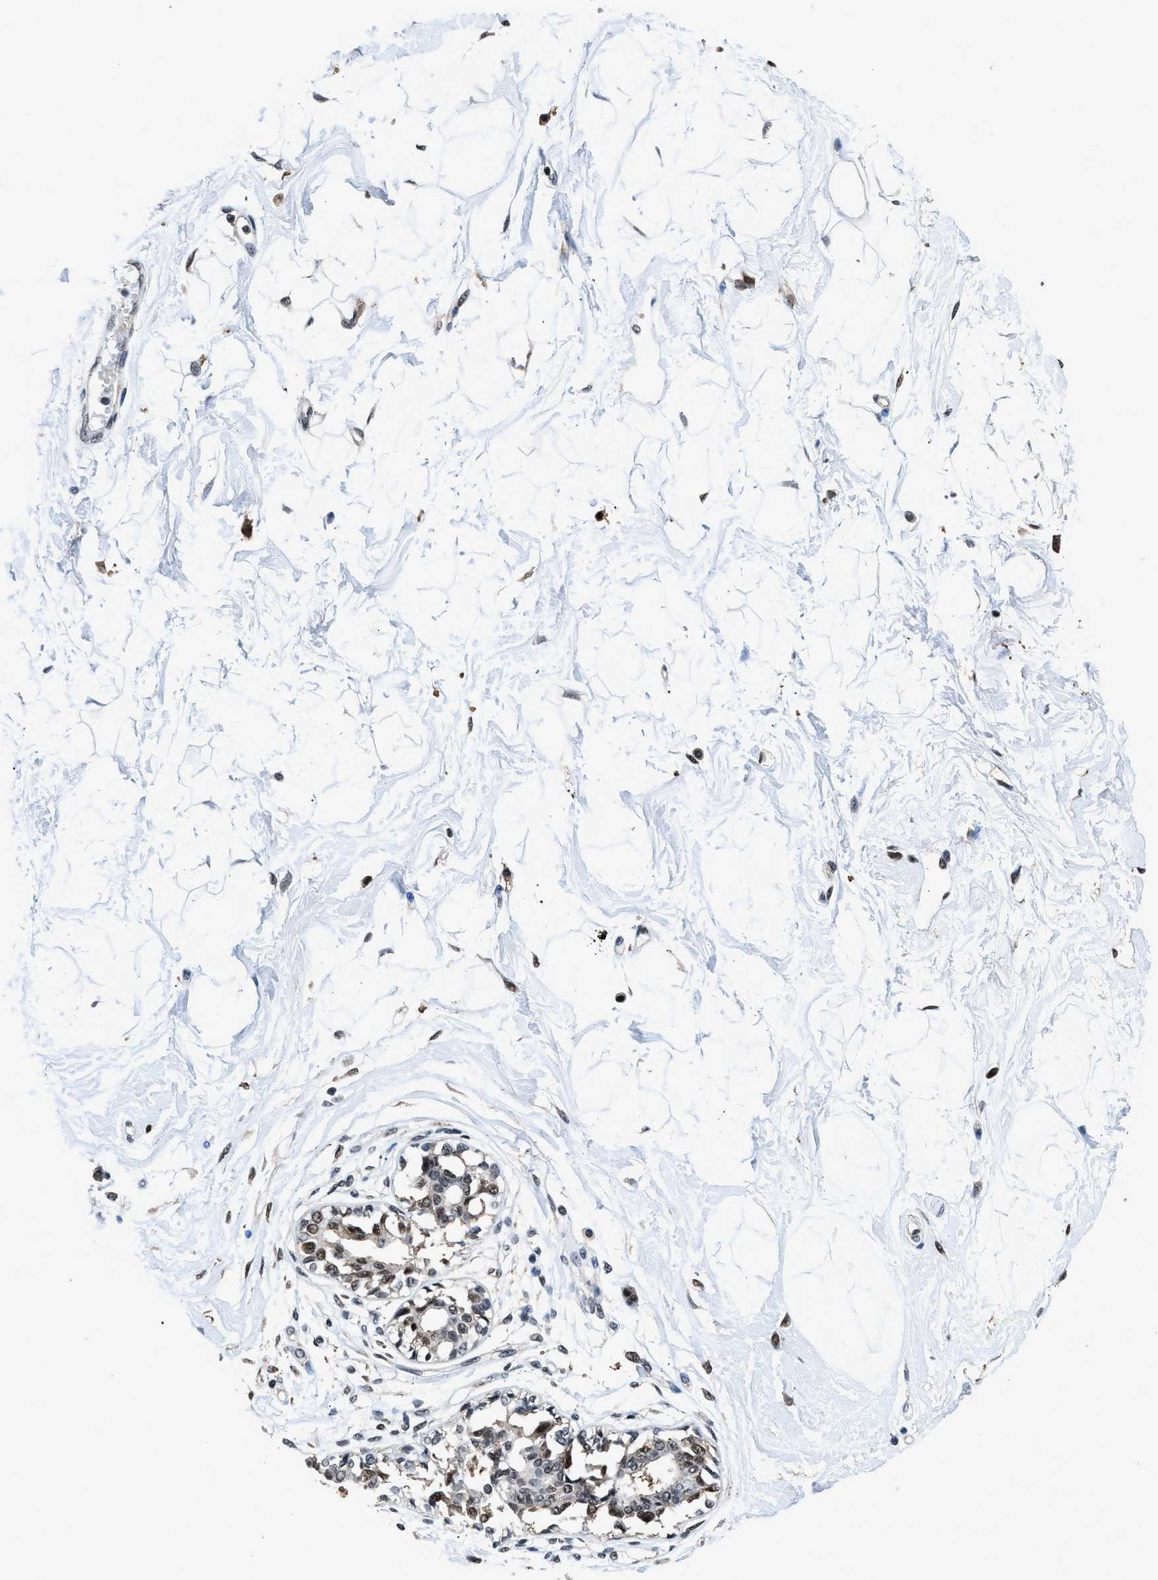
{"staining": {"intensity": "moderate", "quantity": ">75%", "location": "nuclear"}, "tissue": "breast", "cell_type": "Adipocytes", "image_type": "normal", "snomed": [{"axis": "morphology", "description": "Normal tissue, NOS"}, {"axis": "topography", "description": "Breast"}], "caption": "The image demonstrates immunohistochemical staining of benign breast. There is moderate nuclear expression is seen in about >75% of adipocytes.", "gene": "HNRNPF", "patient": {"sex": "female", "age": 45}}